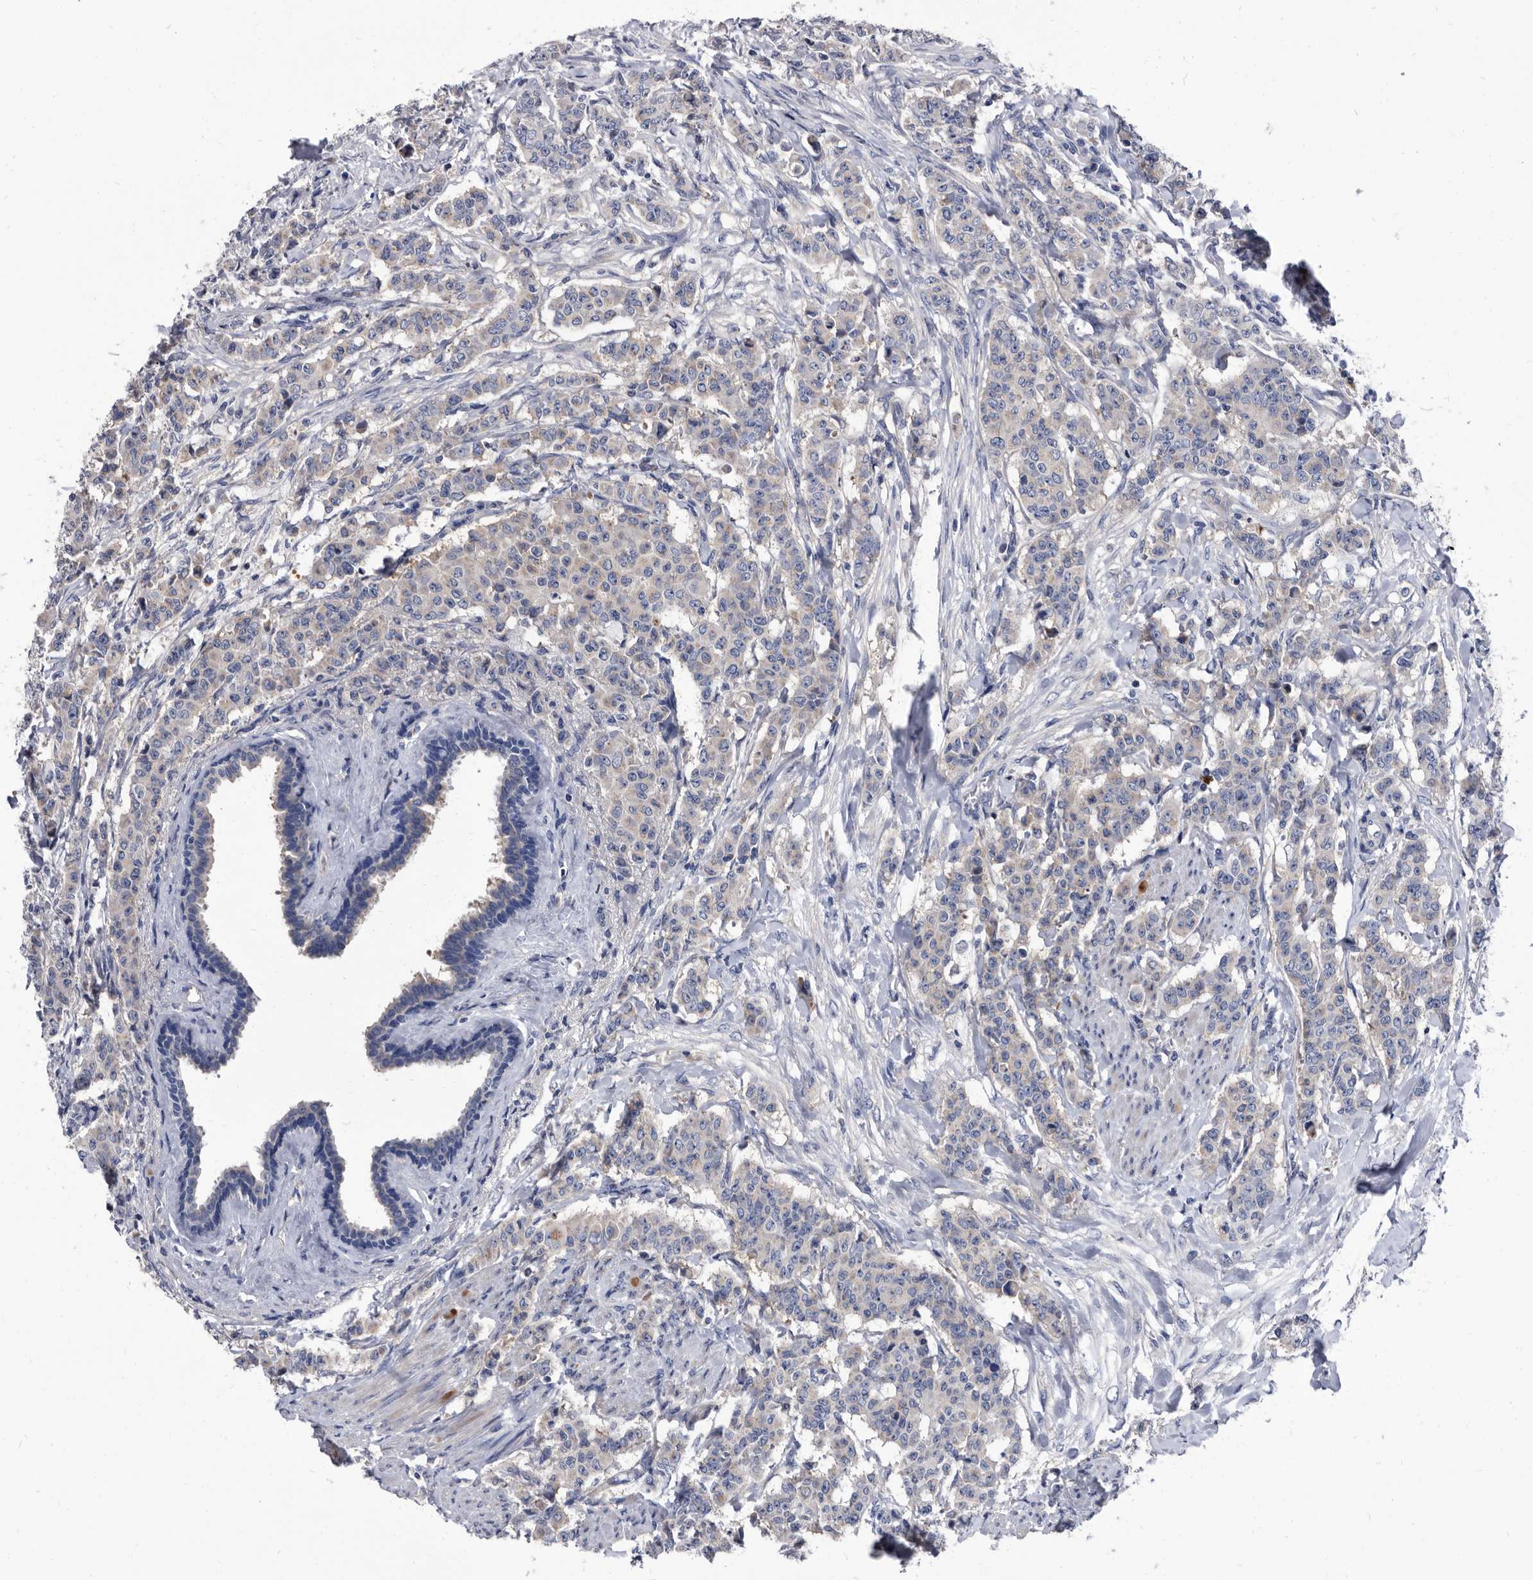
{"staining": {"intensity": "negative", "quantity": "none", "location": "none"}, "tissue": "breast cancer", "cell_type": "Tumor cells", "image_type": "cancer", "snomed": [{"axis": "morphology", "description": "Duct carcinoma"}, {"axis": "topography", "description": "Breast"}], "caption": "DAB (3,3'-diaminobenzidine) immunohistochemical staining of human breast cancer displays no significant positivity in tumor cells.", "gene": "DTNBP1", "patient": {"sex": "female", "age": 40}}